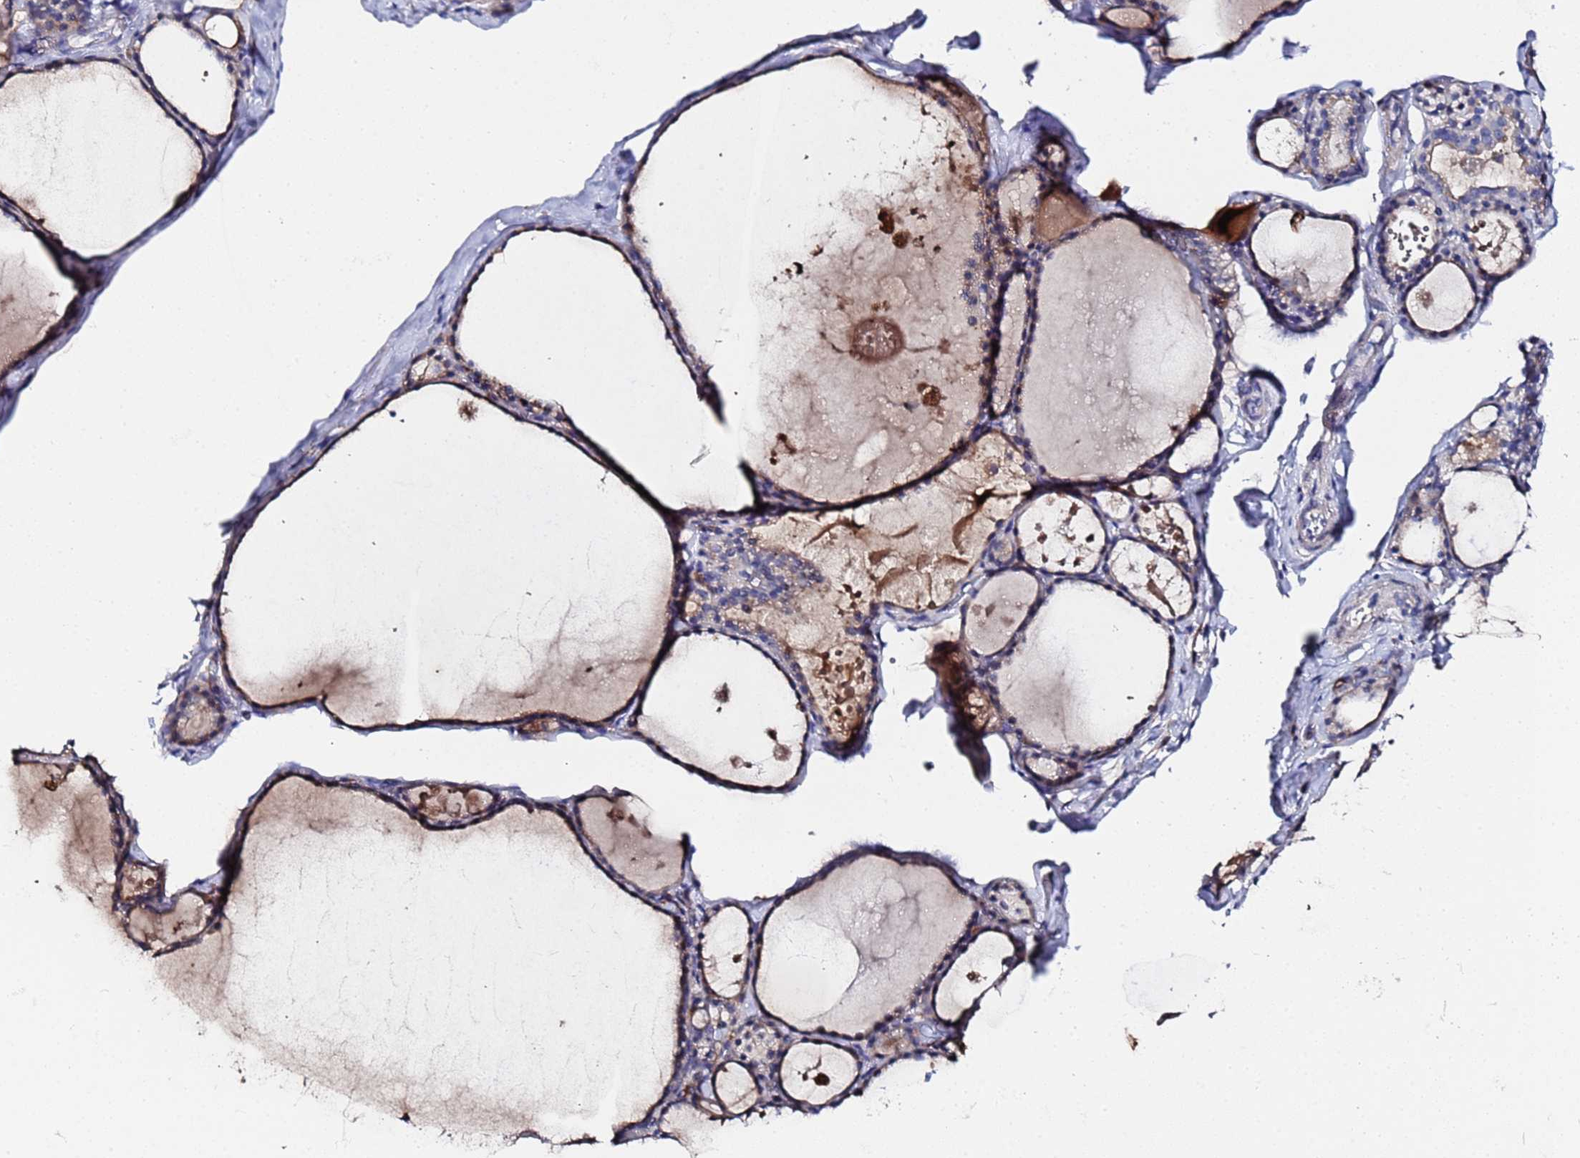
{"staining": {"intensity": "moderate", "quantity": "25%-75%", "location": "cytoplasmic/membranous"}, "tissue": "thyroid gland", "cell_type": "Glandular cells", "image_type": "normal", "snomed": [{"axis": "morphology", "description": "Normal tissue, NOS"}, {"axis": "topography", "description": "Thyroid gland"}], "caption": "This image shows IHC staining of normal thyroid gland, with medium moderate cytoplasmic/membranous positivity in approximately 25%-75% of glandular cells.", "gene": "TCP10L", "patient": {"sex": "male", "age": 56}}